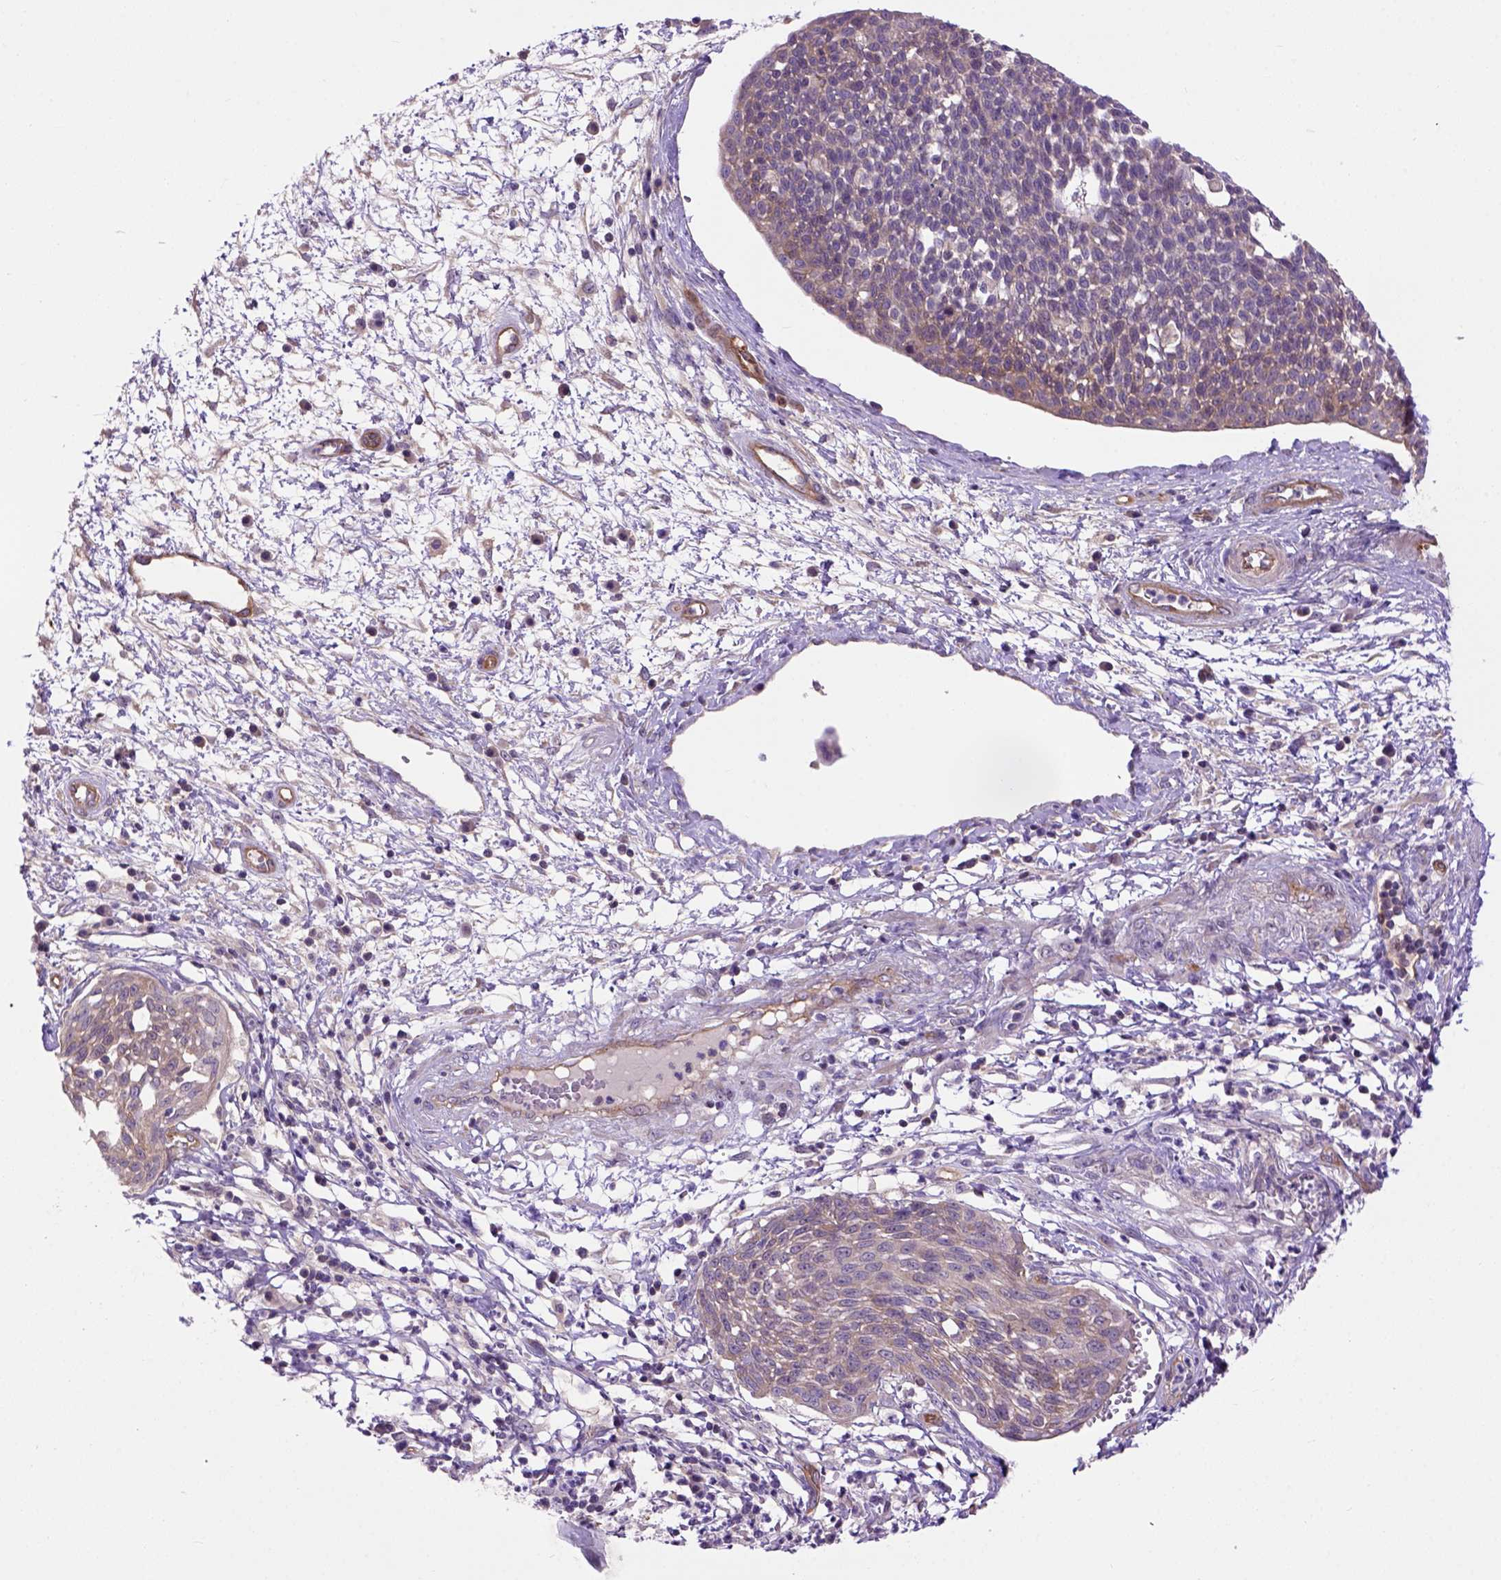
{"staining": {"intensity": "weak", "quantity": "25%-75%", "location": "cytoplasmic/membranous"}, "tissue": "cervical cancer", "cell_type": "Tumor cells", "image_type": "cancer", "snomed": [{"axis": "morphology", "description": "Squamous cell carcinoma, NOS"}, {"axis": "topography", "description": "Cervix"}], "caption": "A photomicrograph of human cervical squamous cell carcinoma stained for a protein shows weak cytoplasmic/membranous brown staining in tumor cells. Immunohistochemistry (ihc) stains the protein in brown and the nuclei are stained blue.", "gene": "CASKIN2", "patient": {"sex": "female", "age": 34}}